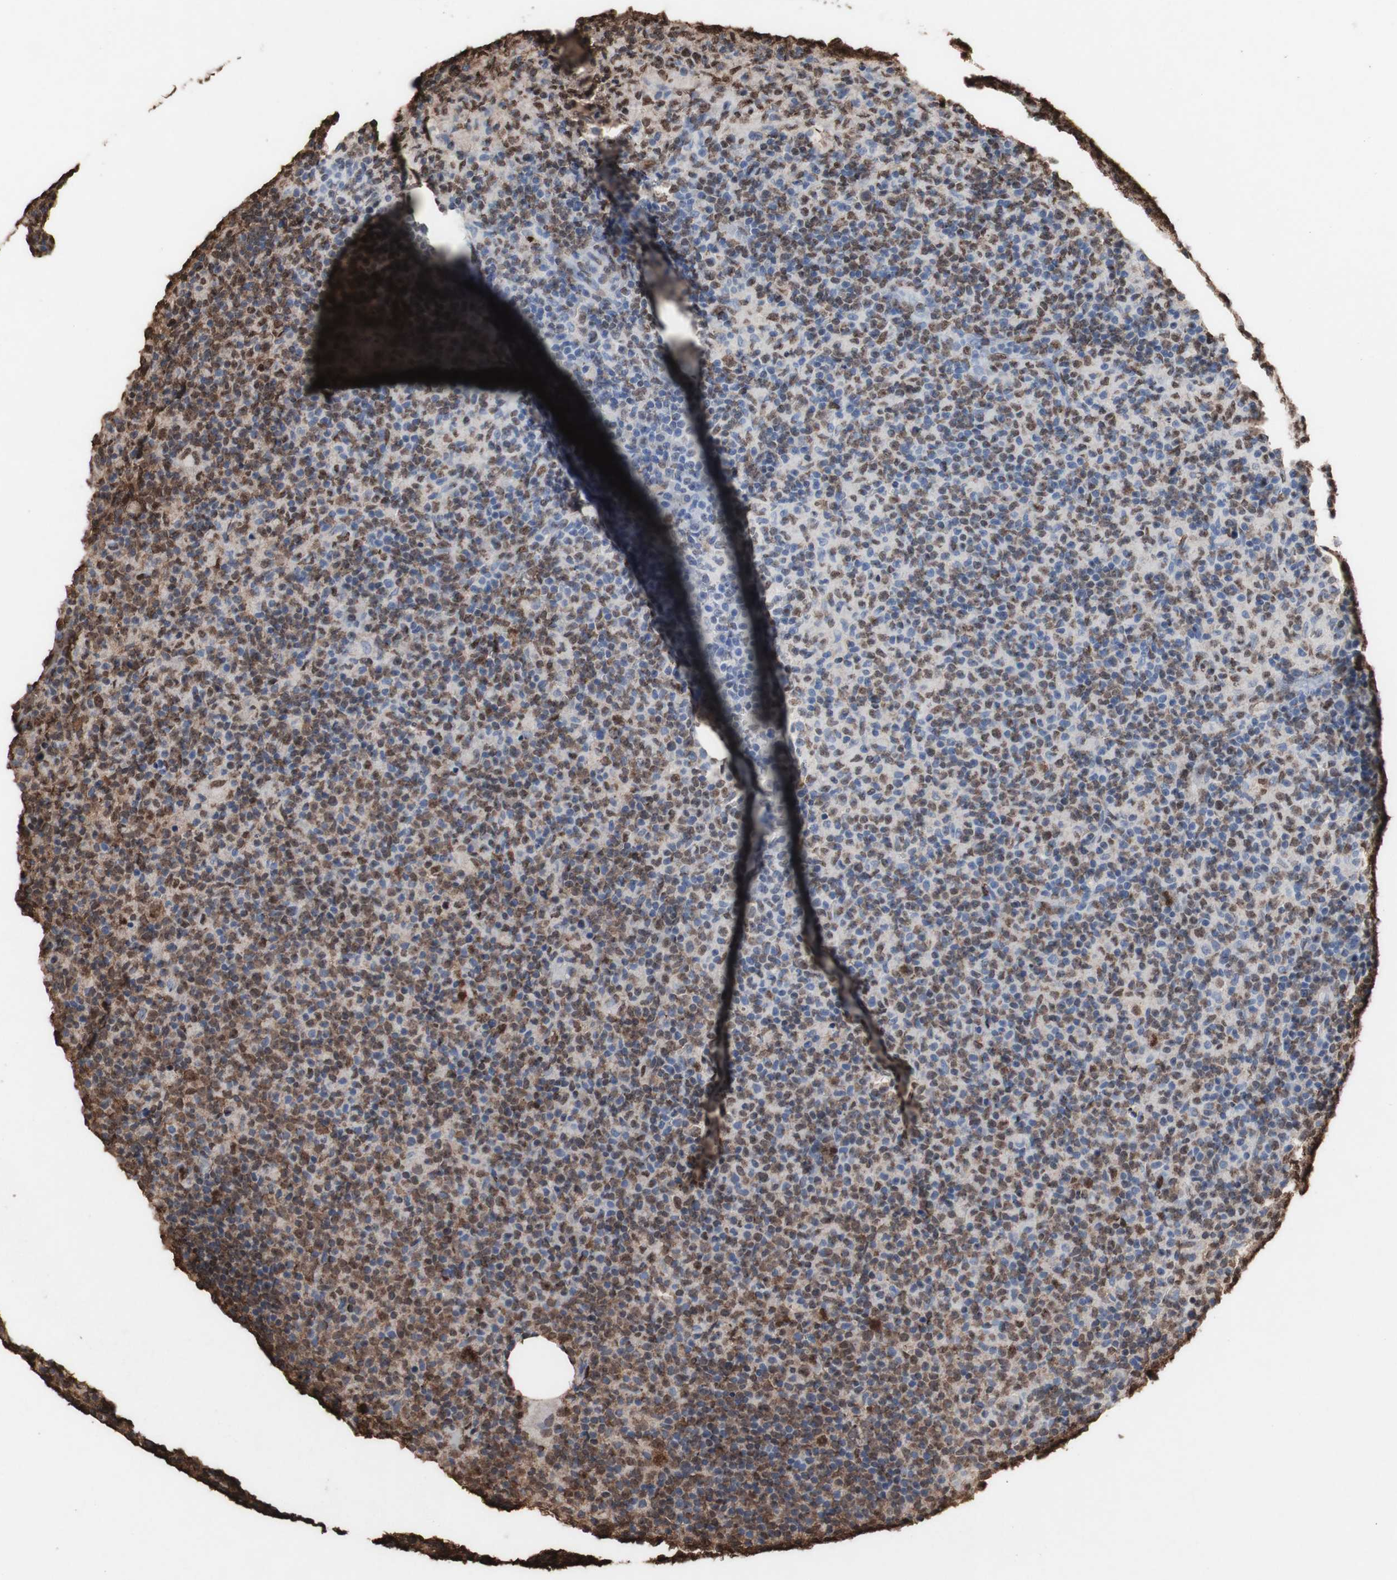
{"staining": {"intensity": "moderate", "quantity": "25%-75%", "location": "cytoplasmic/membranous,nuclear"}, "tissue": "lymph node", "cell_type": "Germinal center cells", "image_type": "normal", "snomed": [{"axis": "morphology", "description": "Normal tissue, NOS"}, {"axis": "morphology", "description": "Inflammation, NOS"}, {"axis": "topography", "description": "Lymph node"}], "caption": "This is a micrograph of immunohistochemistry (IHC) staining of normal lymph node, which shows moderate expression in the cytoplasmic/membranous,nuclear of germinal center cells.", "gene": "PIDD1", "patient": {"sex": "male", "age": 55}}